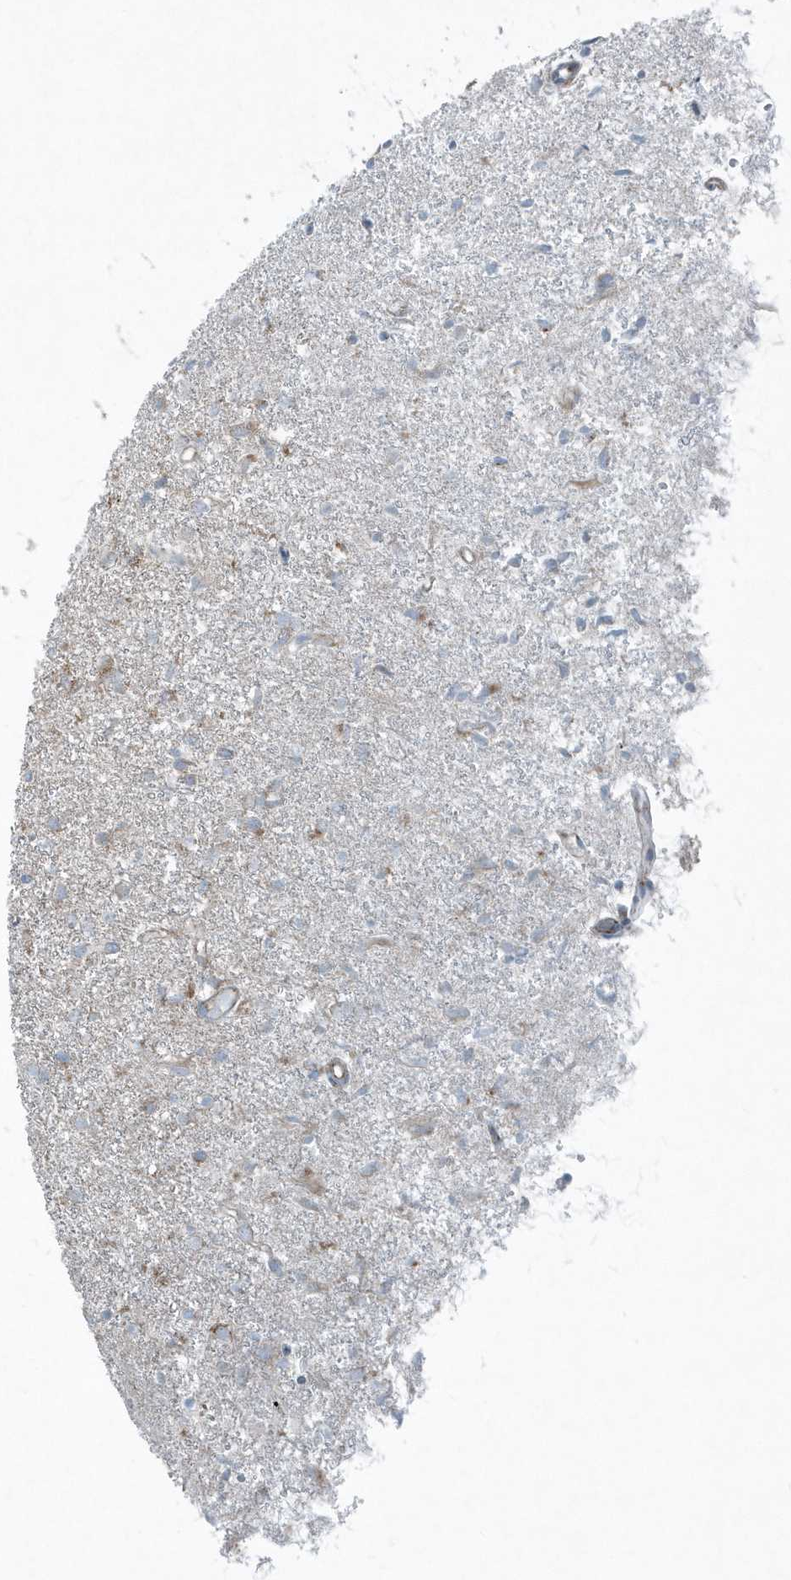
{"staining": {"intensity": "weak", "quantity": "<25%", "location": "cytoplasmic/membranous"}, "tissue": "glioma", "cell_type": "Tumor cells", "image_type": "cancer", "snomed": [{"axis": "morphology", "description": "Glioma, malignant, High grade"}, {"axis": "topography", "description": "Brain"}], "caption": "Tumor cells are negative for protein expression in human malignant glioma (high-grade).", "gene": "GCC2", "patient": {"sex": "female", "age": 59}}